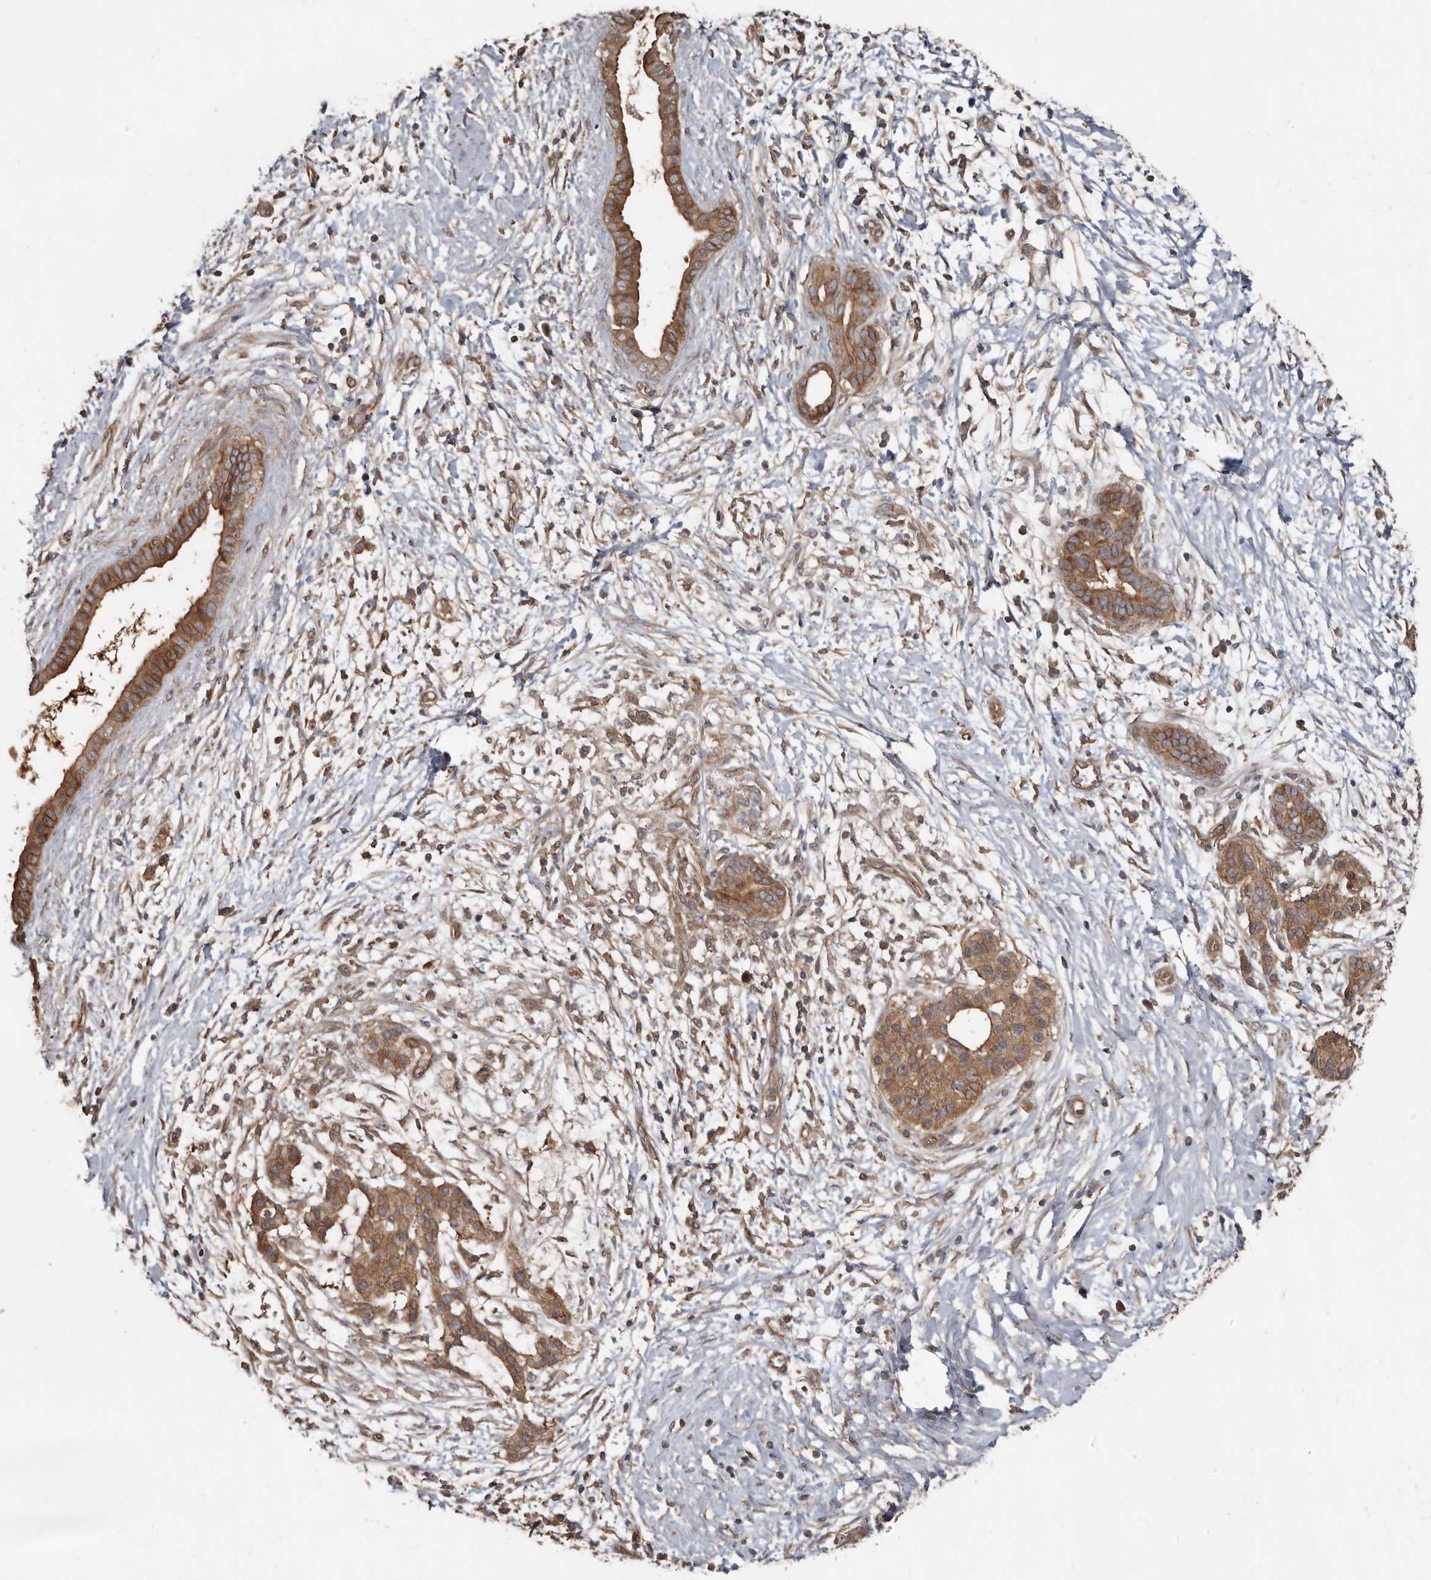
{"staining": {"intensity": "moderate", "quantity": ">75%", "location": "cytoplasmic/membranous"}, "tissue": "pancreatic cancer", "cell_type": "Tumor cells", "image_type": "cancer", "snomed": [{"axis": "morphology", "description": "Adenocarcinoma, NOS"}, {"axis": "topography", "description": "Pancreas"}], "caption": "Immunohistochemistry image of pancreatic cancer (adenocarcinoma) stained for a protein (brown), which demonstrates medium levels of moderate cytoplasmic/membranous positivity in about >75% of tumor cells.", "gene": "EXOC3L1", "patient": {"sex": "male", "age": 58}}